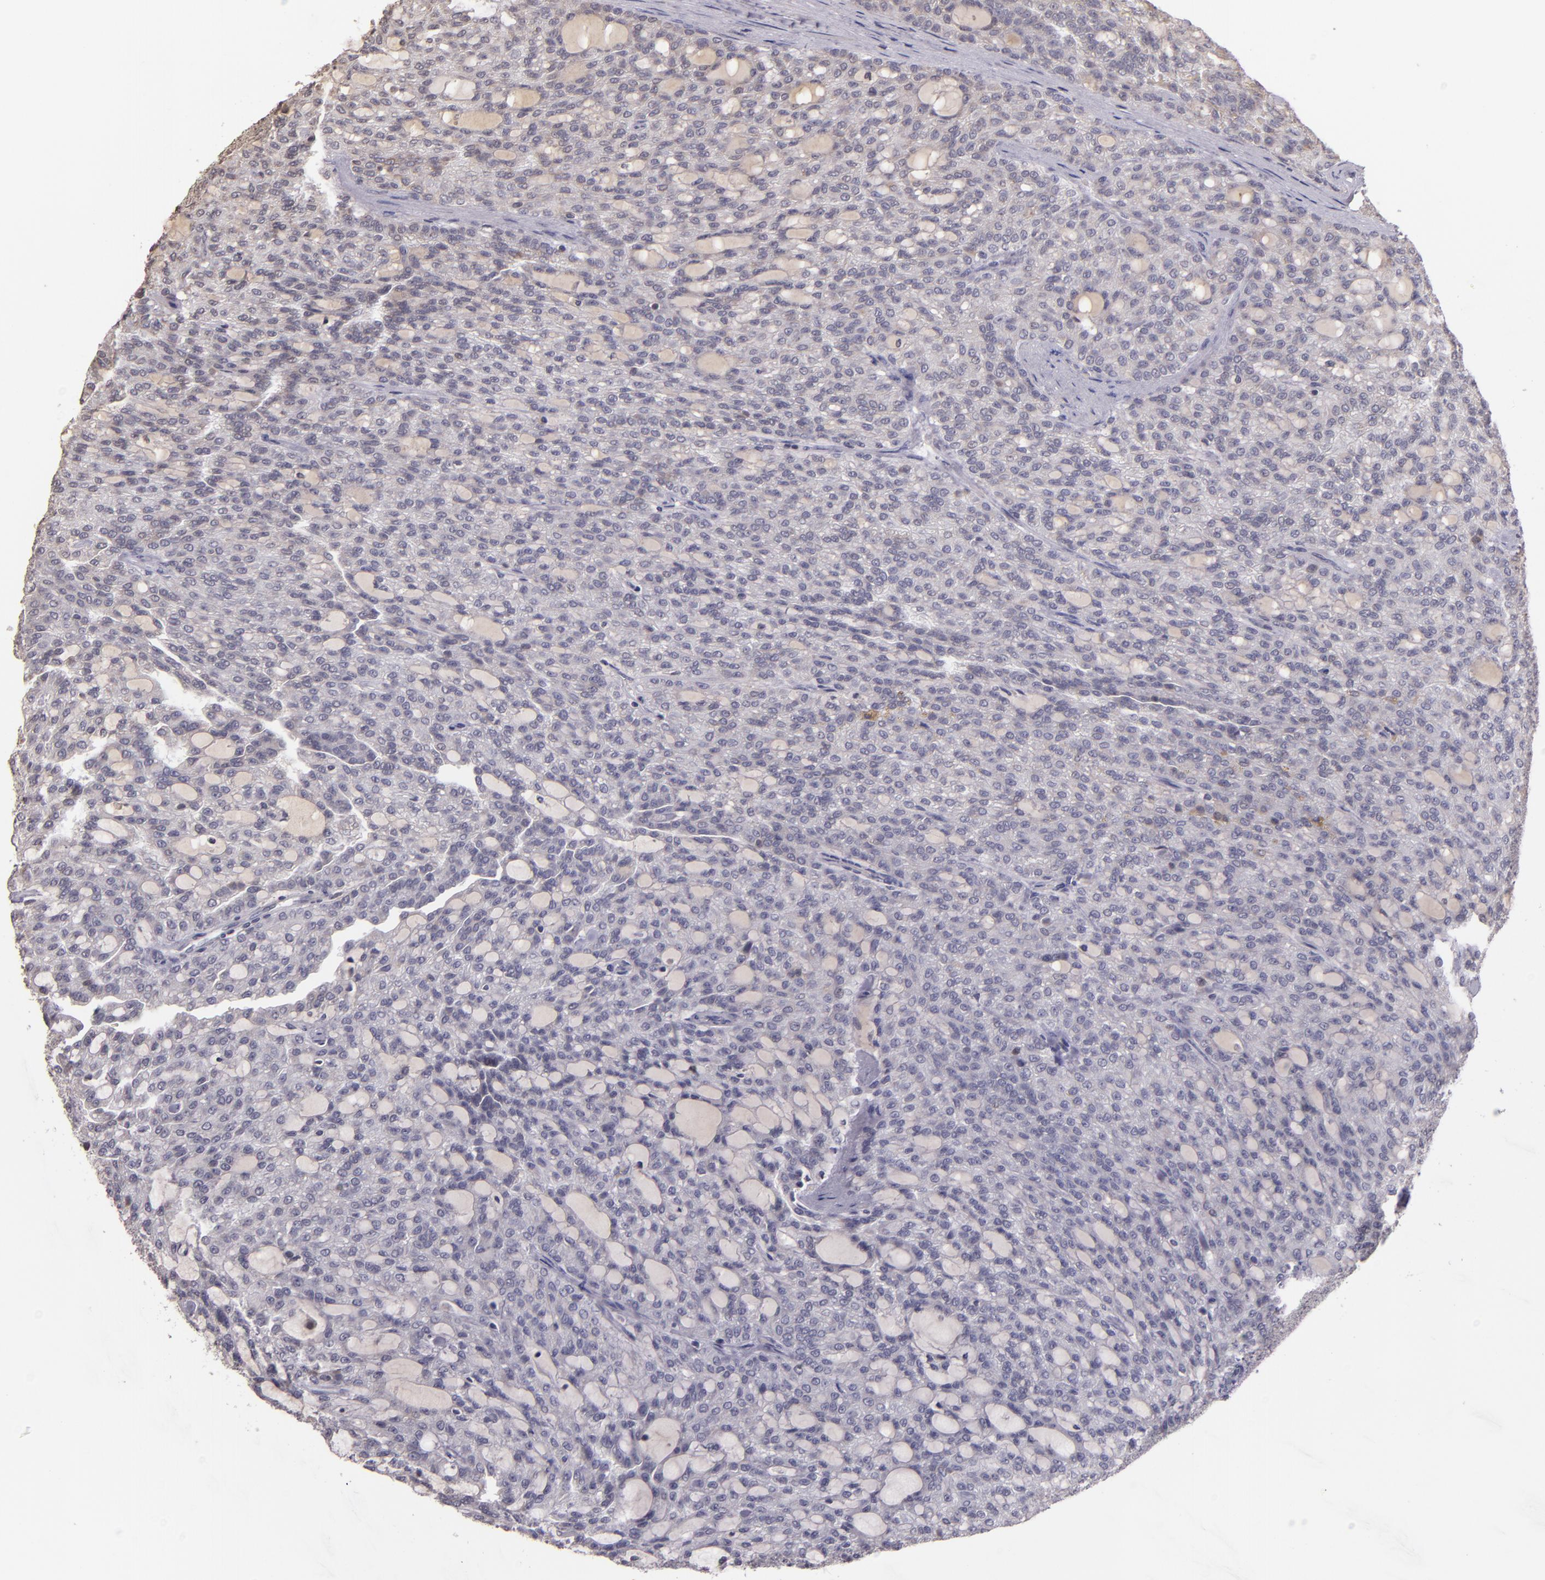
{"staining": {"intensity": "negative", "quantity": "none", "location": "none"}, "tissue": "renal cancer", "cell_type": "Tumor cells", "image_type": "cancer", "snomed": [{"axis": "morphology", "description": "Adenocarcinoma, NOS"}, {"axis": "topography", "description": "Kidney"}], "caption": "Renal cancer stained for a protein using immunohistochemistry (IHC) shows no staining tumor cells.", "gene": "ABL1", "patient": {"sex": "male", "age": 63}}